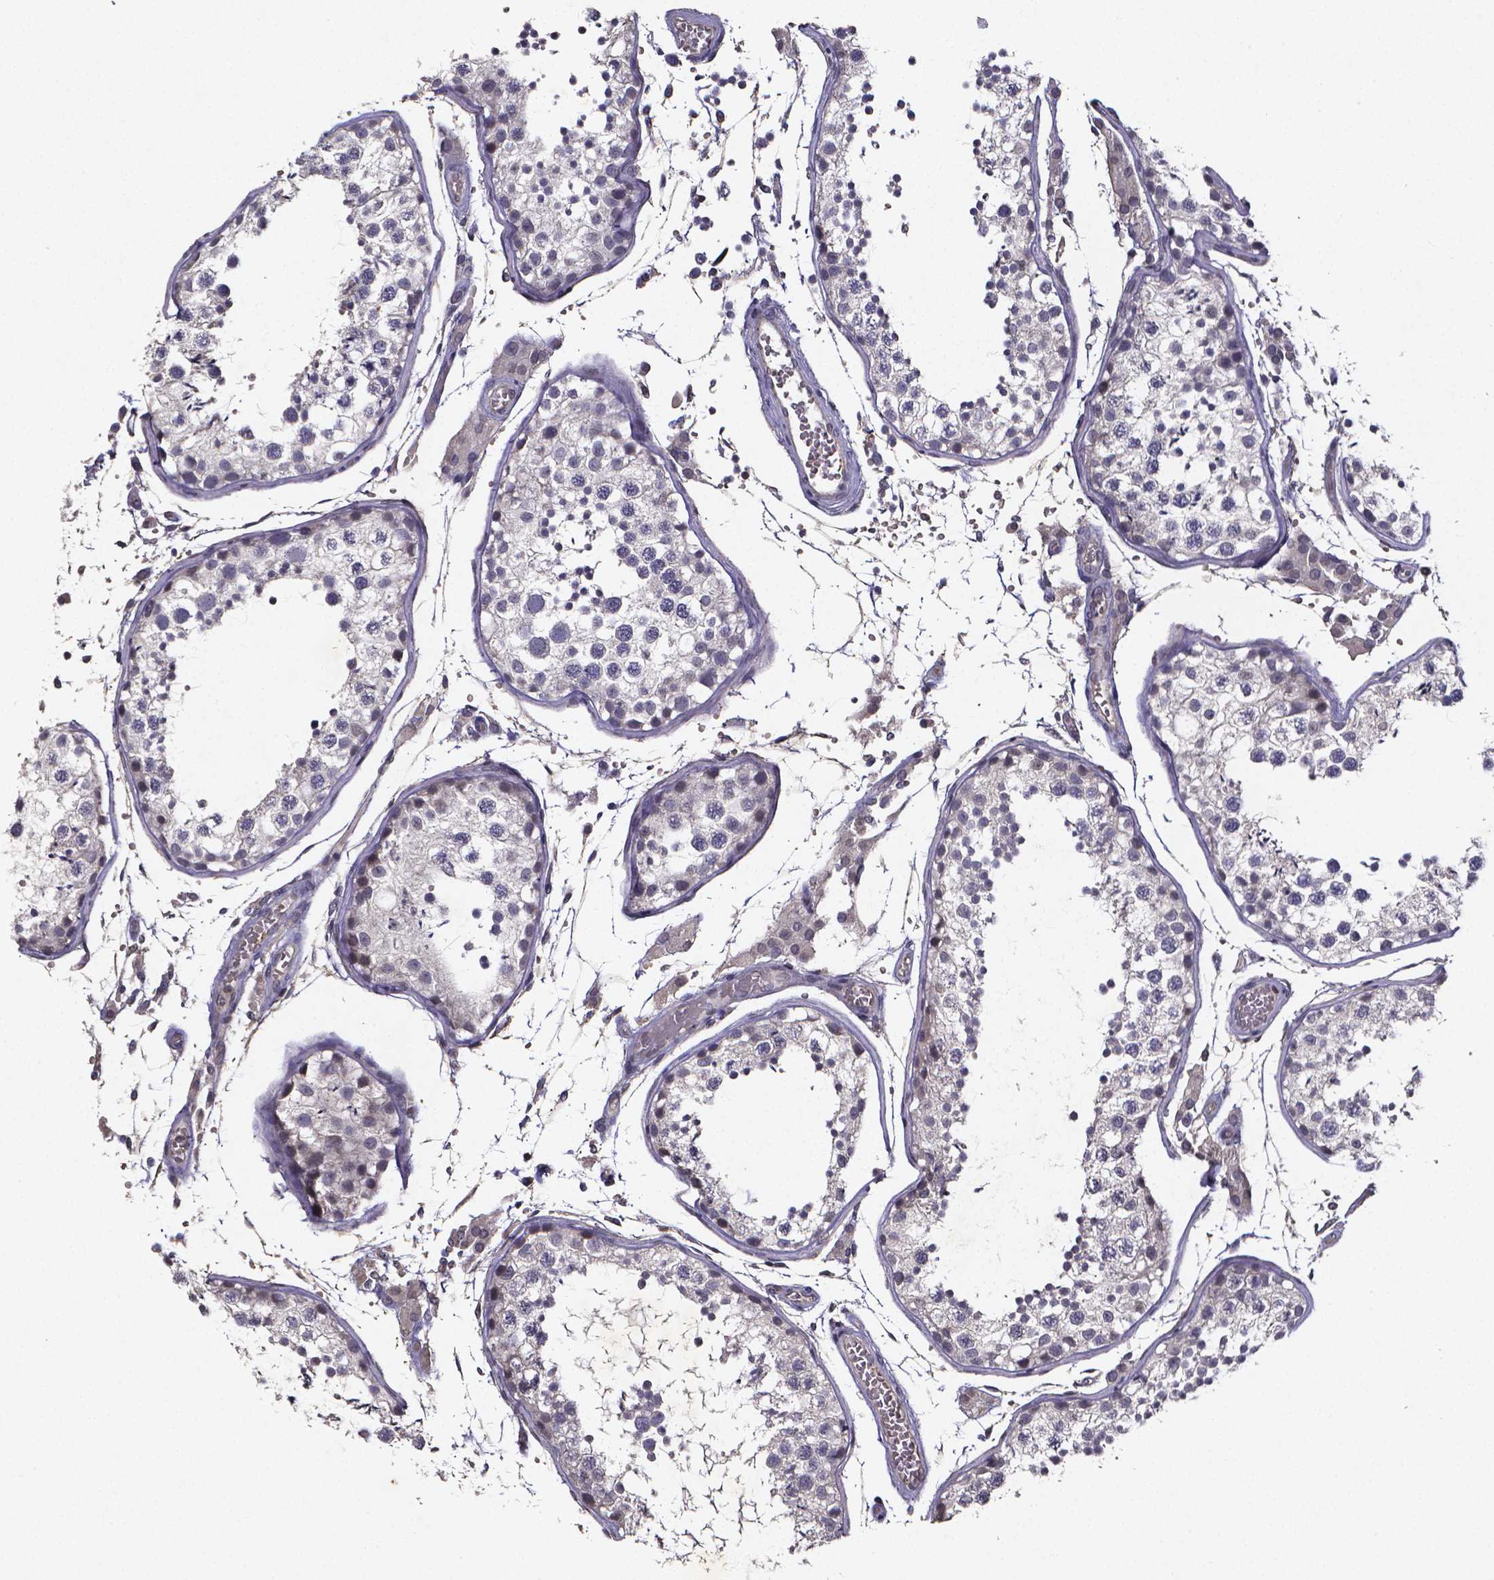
{"staining": {"intensity": "negative", "quantity": "none", "location": "none"}, "tissue": "testis", "cell_type": "Cells in seminiferous ducts", "image_type": "normal", "snomed": [{"axis": "morphology", "description": "Normal tissue, NOS"}, {"axis": "topography", "description": "Testis"}], "caption": "An image of human testis is negative for staining in cells in seminiferous ducts. The staining was performed using DAB (3,3'-diaminobenzidine) to visualize the protein expression in brown, while the nuclei were stained in blue with hematoxylin (Magnification: 20x).", "gene": "TP73", "patient": {"sex": "male", "age": 29}}